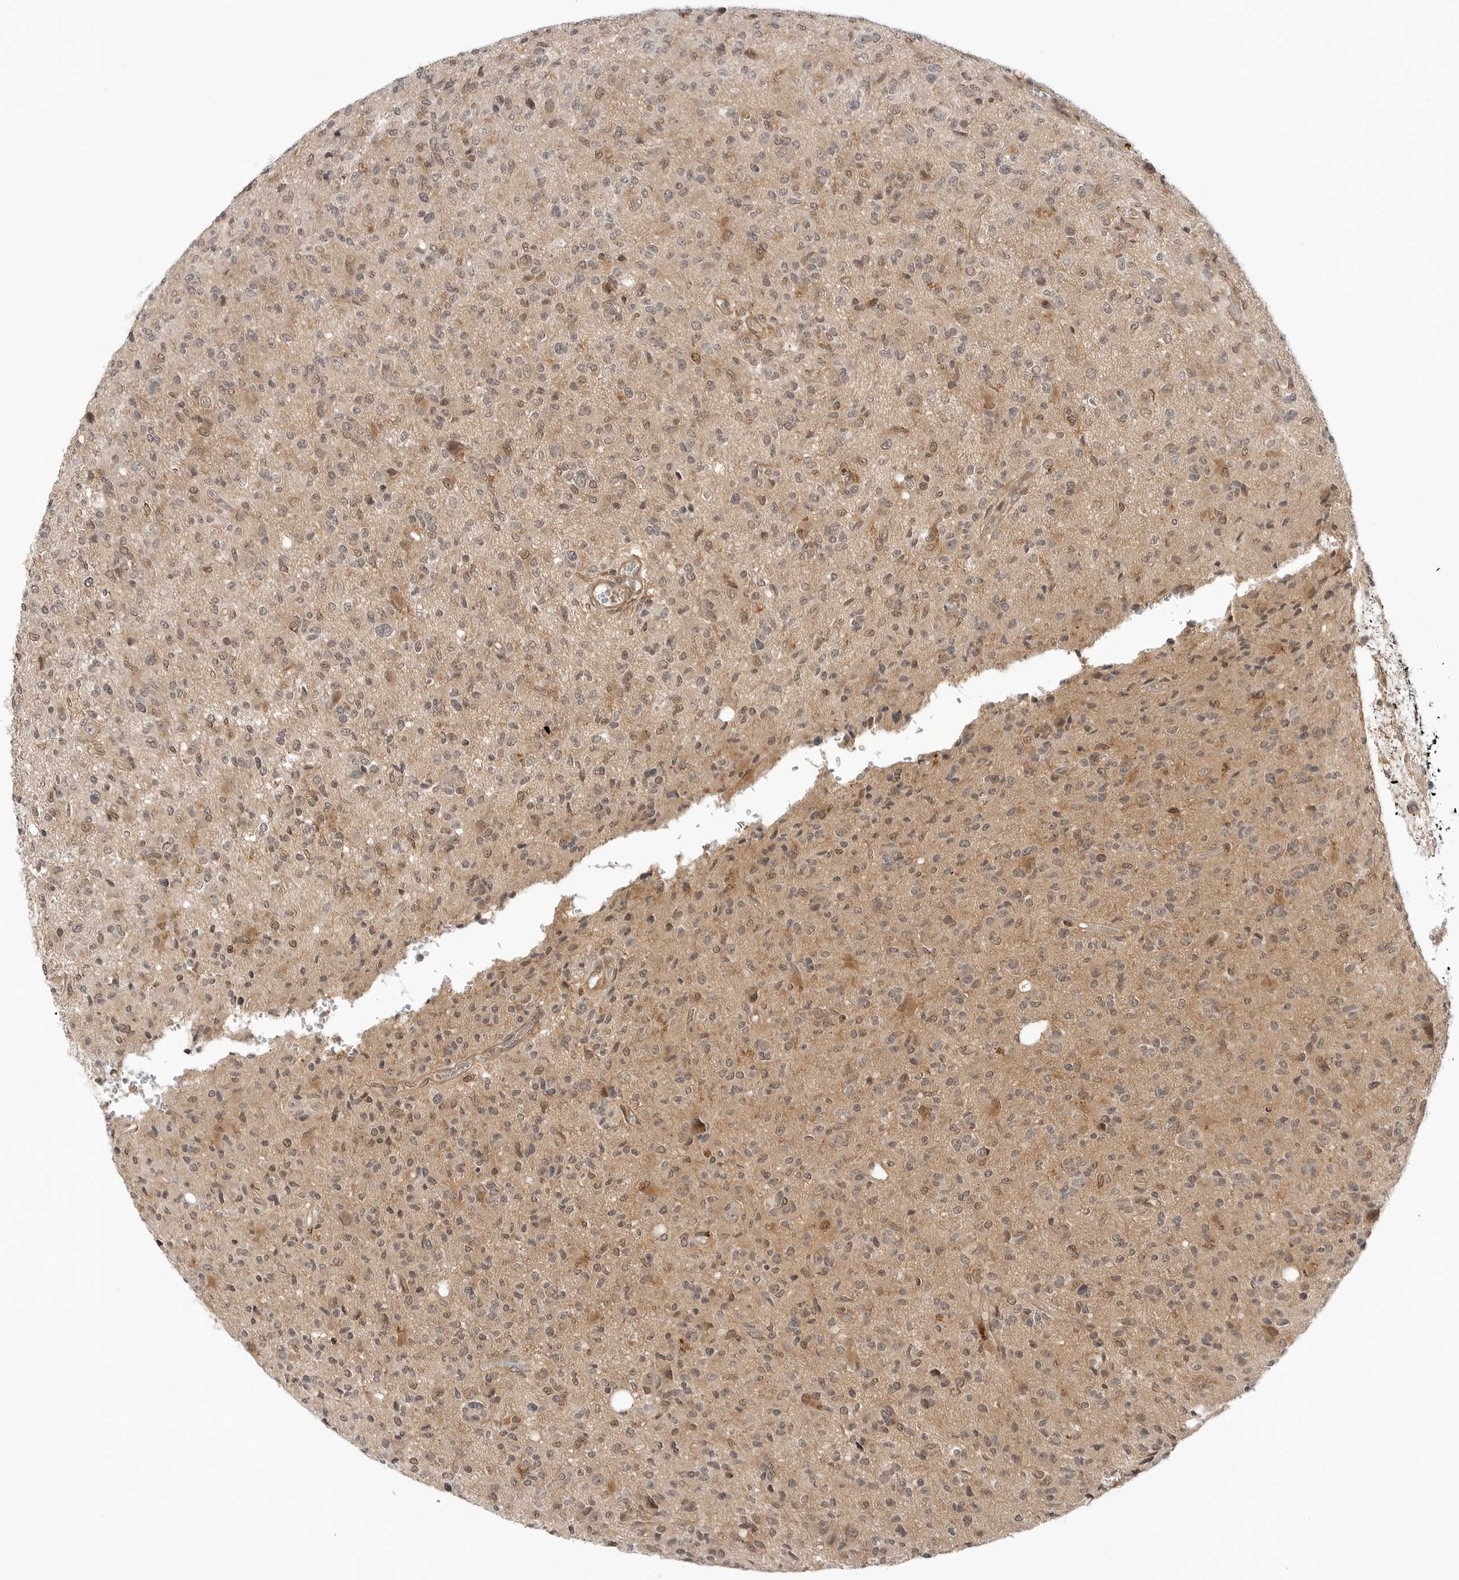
{"staining": {"intensity": "moderate", "quantity": "25%-75%", "location": "cytoplasmic/membranous,nuclear"}, "tissue": "glioma", "cell_type": "Tumor cells", "image_type": "cancer", "snomed": [{"axis": "morphology", "description": "Glioma, malignant, High grade"}, {"axis": "topography", "description": "Brain"}], "caption": "Human glioma stained for a protein (brown) exhibits moderate cytoplasmic/membranous and nuclear positive staining in approximately 25%-75% of tumor cells.", "gene": "MAP2K5", "patient": {"sex": "female", "age": 57}}